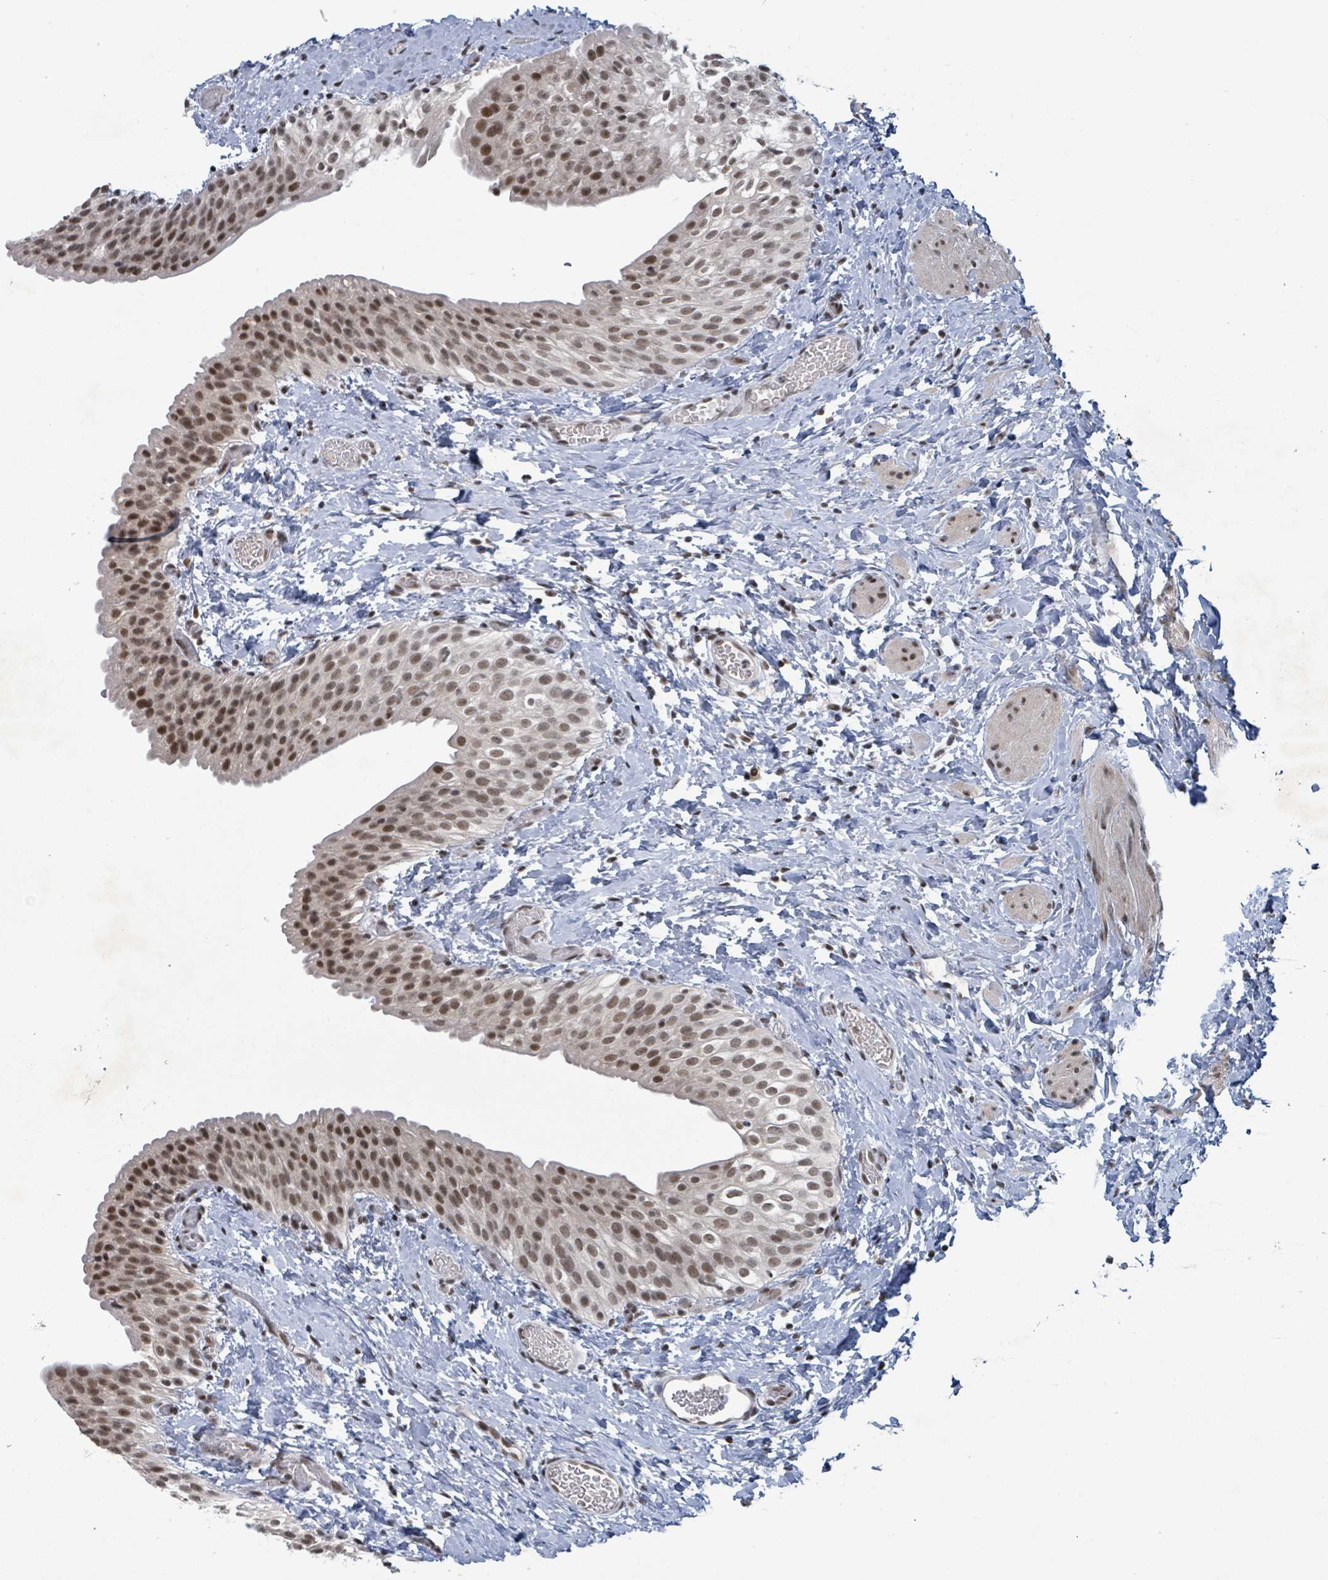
{"staining": {"intensity": "moderate", "quantity": ">75%", "location": "nuclear"}, "tissue": "urinary bladder", "cell_type": "Urothelial cells", "image_type": "normal", "snomed": [{"axis": "morphology", "description": "Normal tissue, NOS"}, {"axis": "topography", "description": "Urinary bladder"}], "caption": "A medium amount of moderate nuclear expression is seen in about >75% of urothelial cells in normal urinary bladder. (DAB (3,3'-diaminobenzidine) IHC, brown staining for protein, blue staining for nuclei).", "gene": "BANP", "patient": {"sex": "male", "age": 1}}